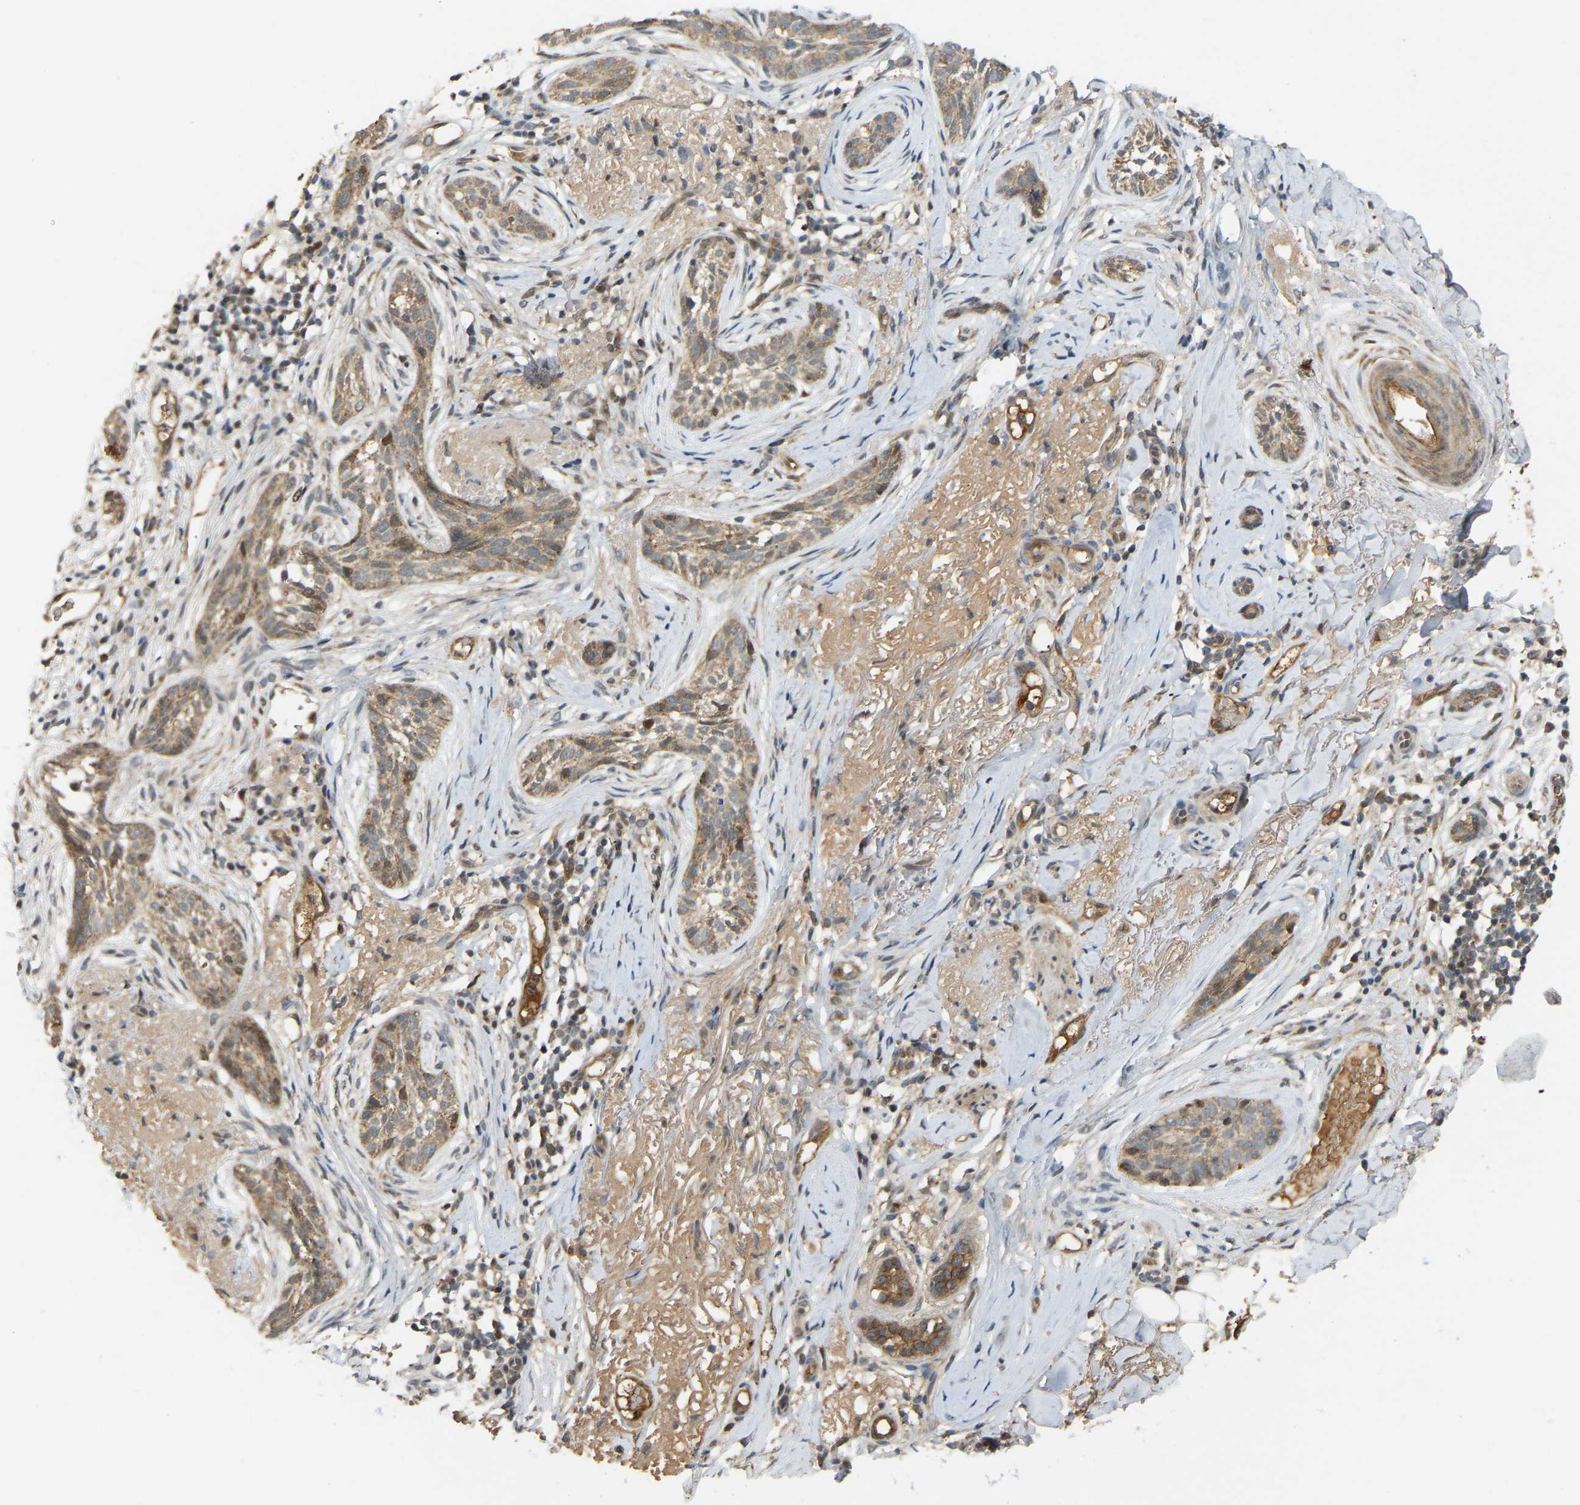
{"staining": {"intensity": "weak", "quantity": ">75%", "location": "cytoplasmic/membranous"}, "tissue": "skin cancer", "cell_type": "Tumor cells", "image_type": "cancer", "snomed": [{"axis": "morphology", "description": "Basal cell carcinoma"}, {"axis": "topography", "description": "Skin"}], "caption": "The histopathology image demonstrates staining of skin basal cell carcinoma, revealing weak cytoplasmic/membranous protein staining (brown color) within tumor cells.", "gene": "PTCD1", "patient": {"sex": "female", "age": 88}}